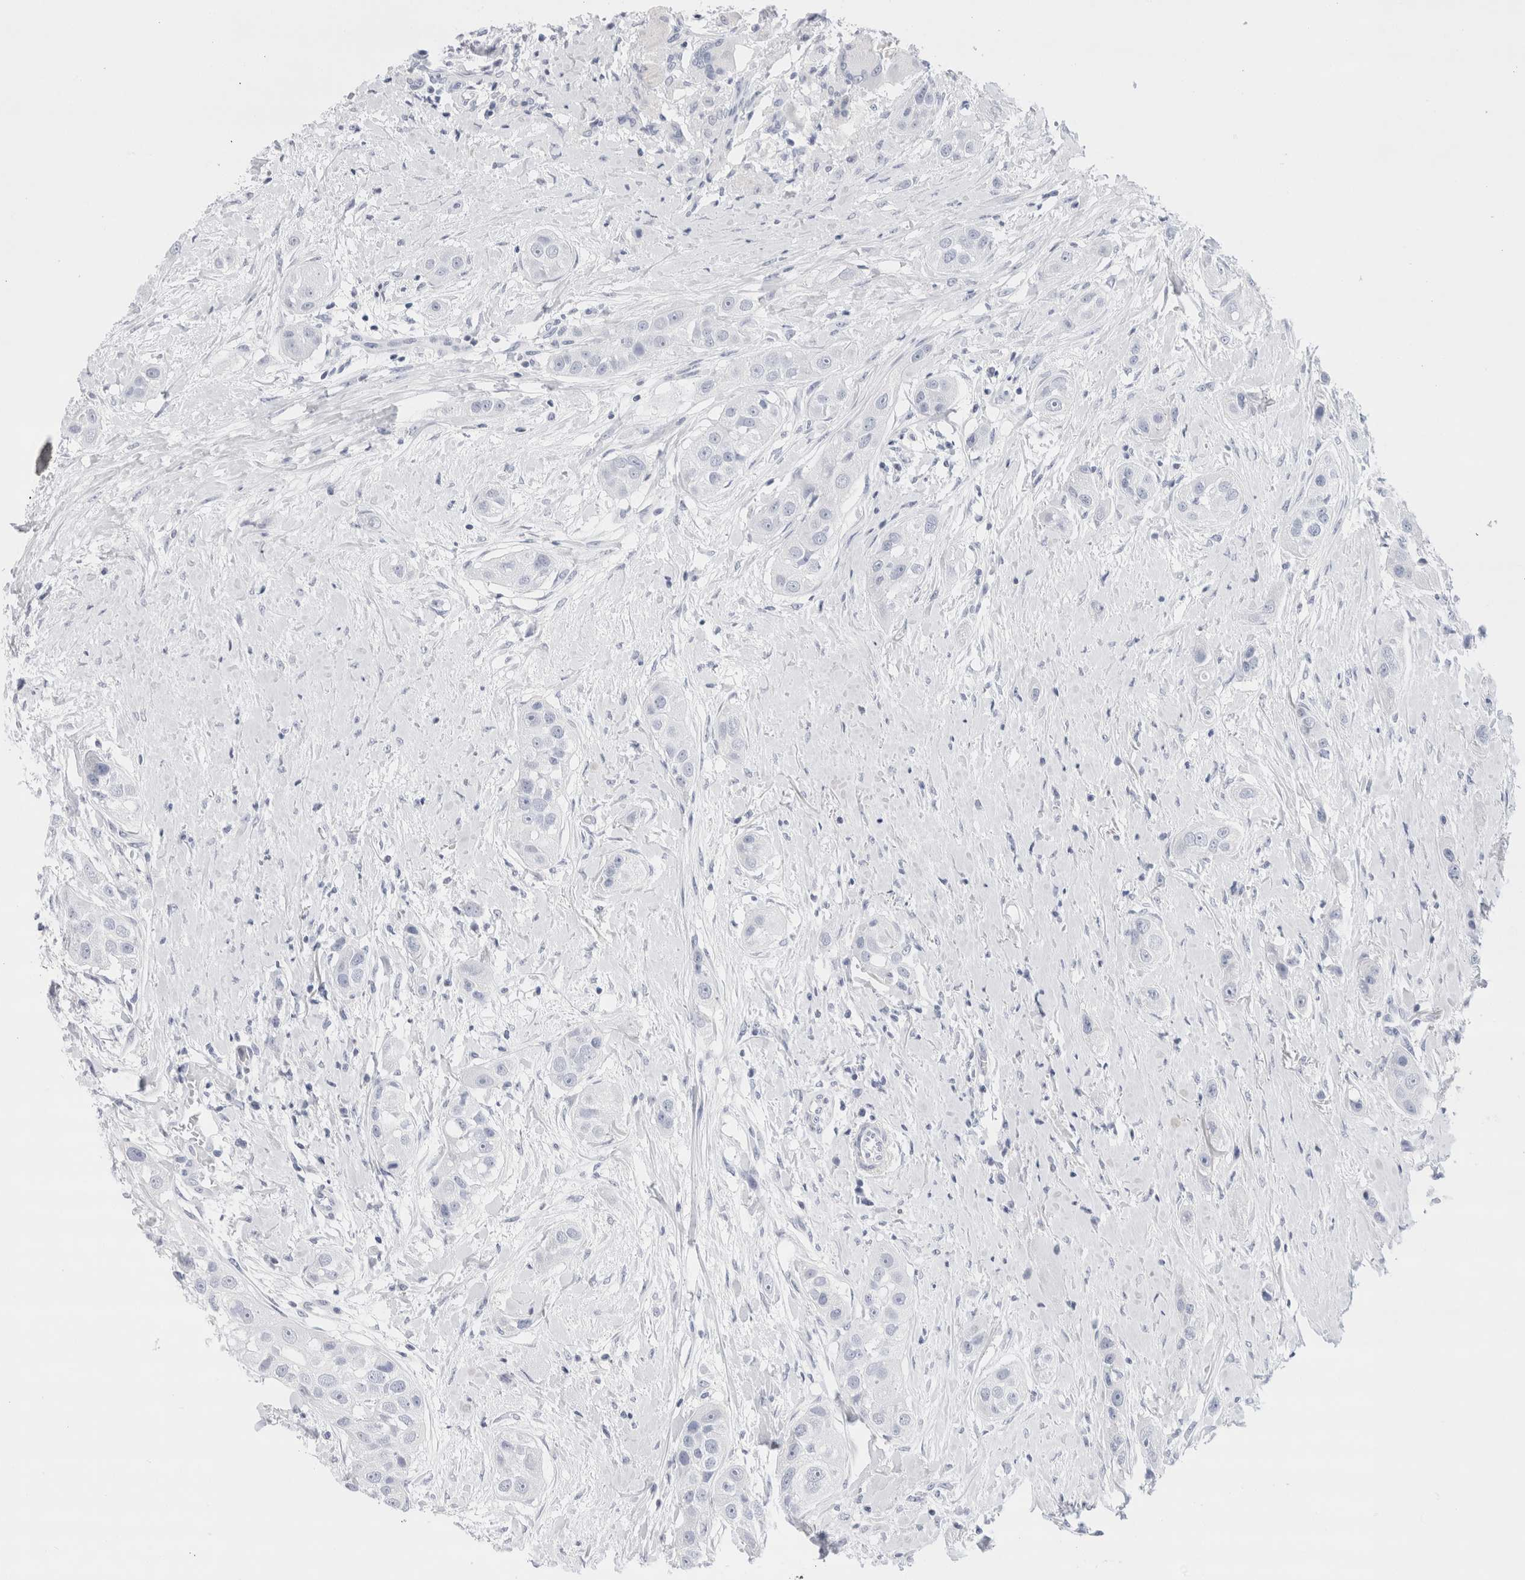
{"staining": {"intensity": "negative", "quantity": "none", "location": "none"}, "tissue": "head and neck cancer", "cell_type": "Tumor cells", "image_type": "cancer", "snomed": [{"axis": "morphology", "description": "Normal tissue, NOS"}, {"axis": "morphology", "description": "Squamous cell carcinoma, NOS"}, {"axis": "topography", "description": "Skeletal muscle"}, {"axis": "topography", "description": "Head-Neck"}], "caption": "Immunohistochemistry (IHC) micrograph of human head and neck cancer (squamous cell carcinoma) stained for a protein (brown), which demonstrates no staining in tumor cells.", "gene": "ECHDC2", "patient": {"sex": "male", "age": 51}}